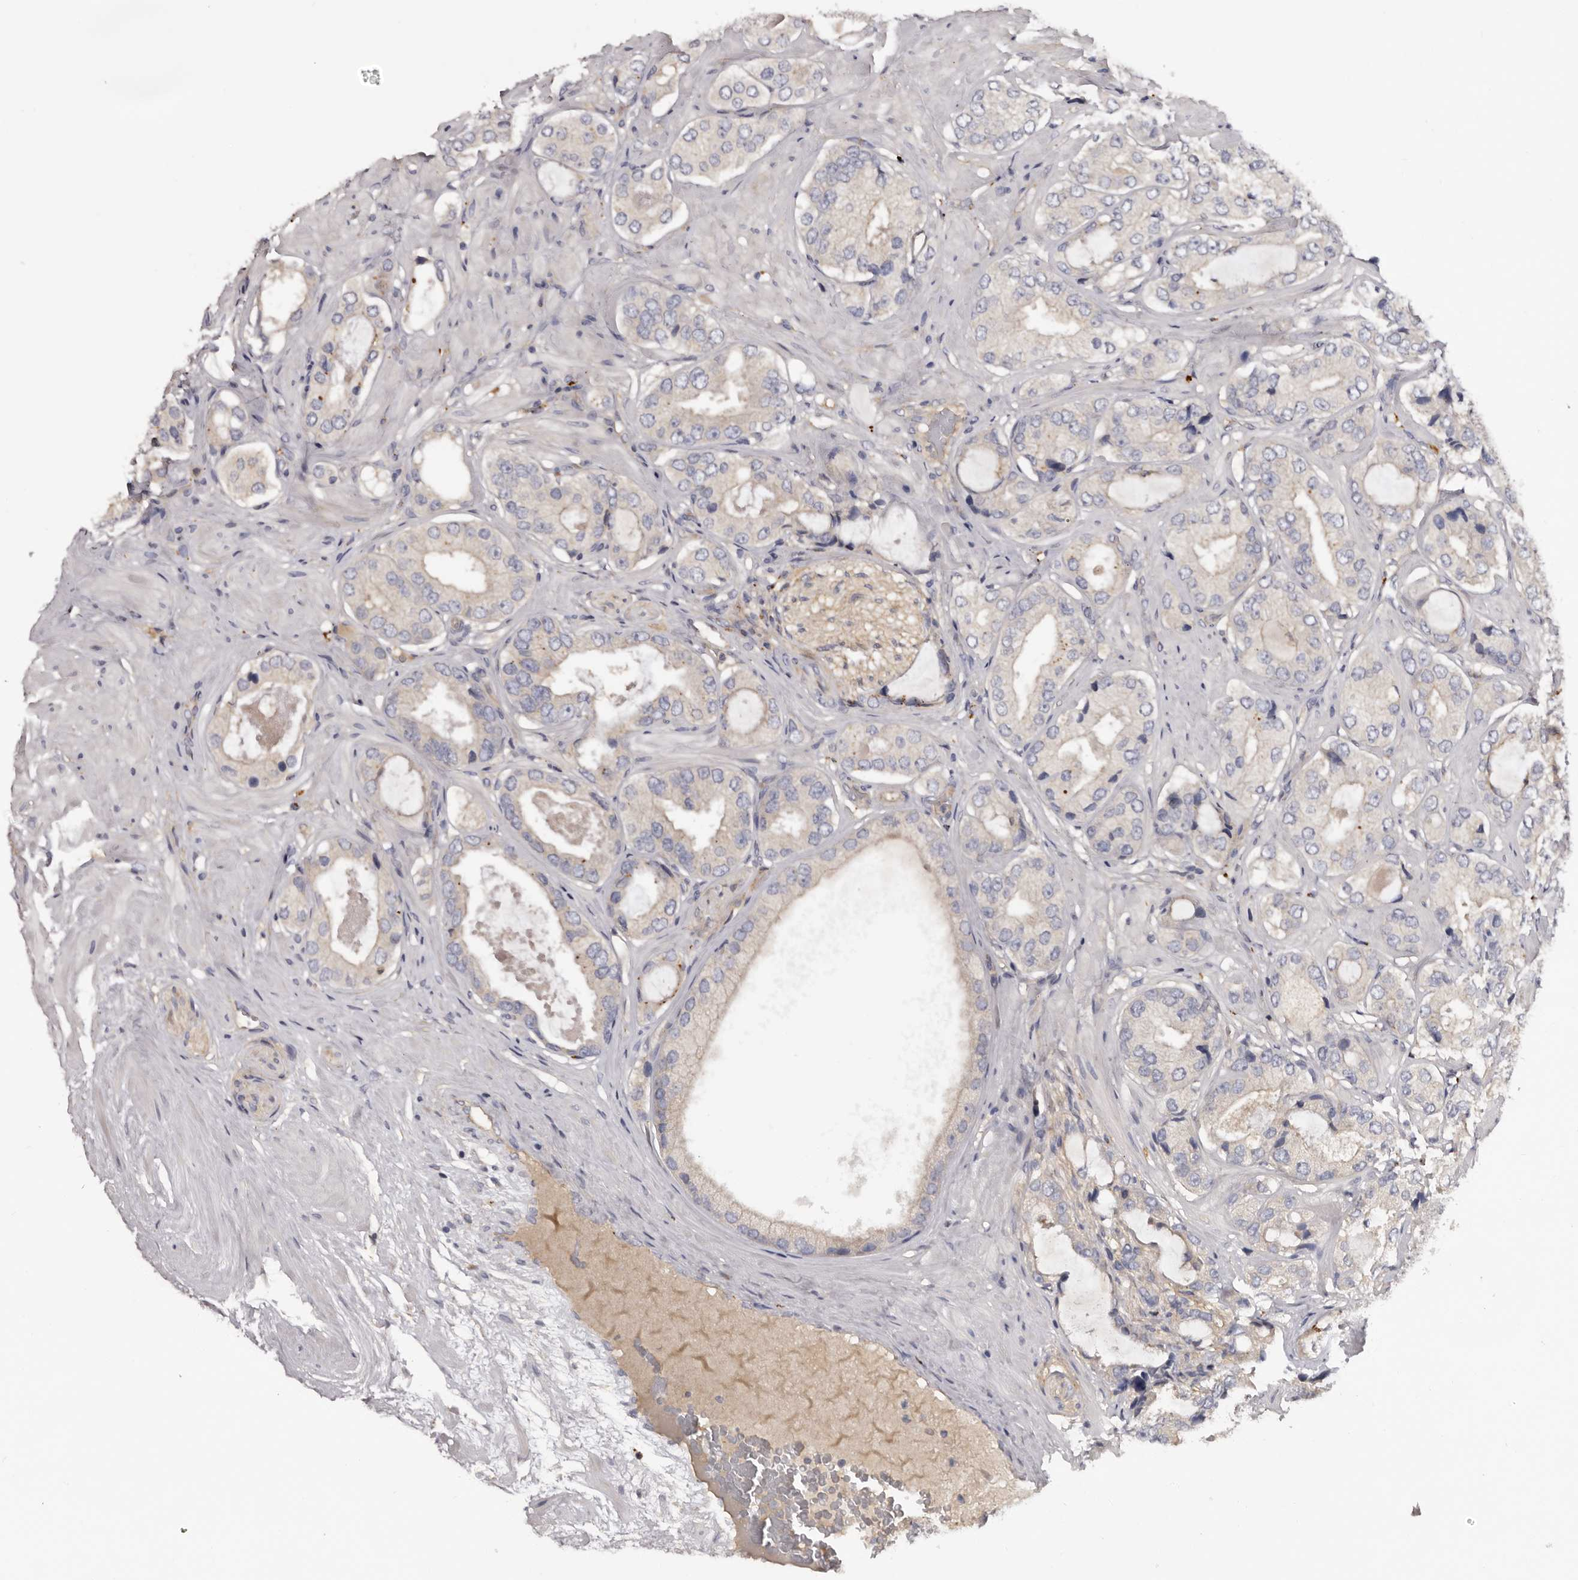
{"staining": {"intensity": "negative", "quantity": "none", "location": "none"}, "tissue": "prostate cancer", "cell_type": "Tumor cells", "image_type": "cancer", "snomed": [{"axis": "morphology", "description": "Adenocarcinoma, High grade"}, {"axis": "topography", "description": "Prostate"}], "caption": "Histopathology image shows no significant protein staining in tumor cells of prostate high-grade adenocarcinoma. The staining was performed using DAB (3,3'-diaminobenzidine) to visualize the protein expression in brown, while the nuclei were stained in blue with hematoxylin (Magnification: 20x).", "gene": "INKA2", "patient": {"sex": "male", "age": 59}}